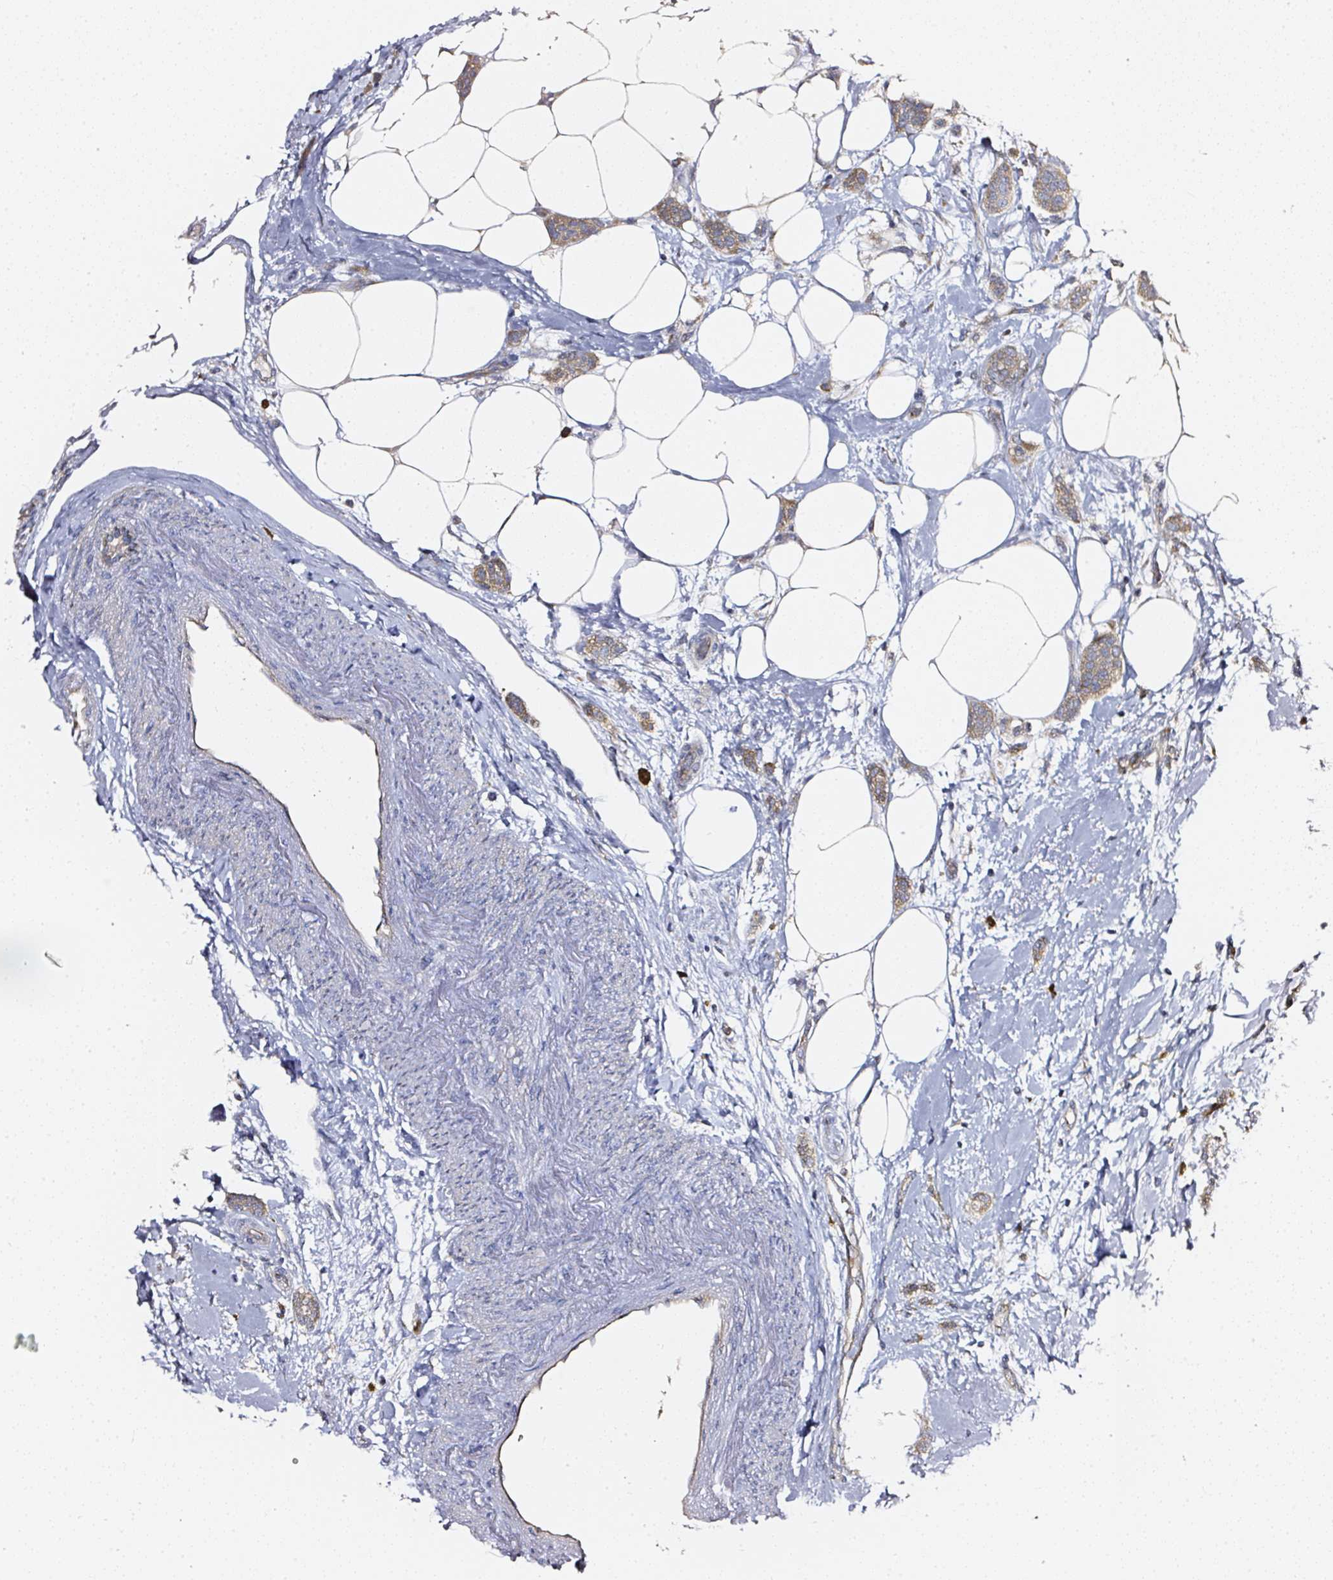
{"staining": {"intensity": "moderate", "quantity": ">75%", "location": "cytoplasmic/membranous"}, "tissue": "breast cancer", "cell_type": "Tumor cells", "image_type": "cancer", "snomed": [{"axis": "morphology", "description": "Duct carcinoma"}, {"axis": "topography", "description": "Breast"}], "caption": "There is medium levels of moderate cytoplasmic/membranous staining in tumor cells of infiltrating ductal carcinoma (breast), as demonstrated by immunohistochemical staining (brown color).", "gene": "MLX", "patient": {"sex": "female", "age": 72}}